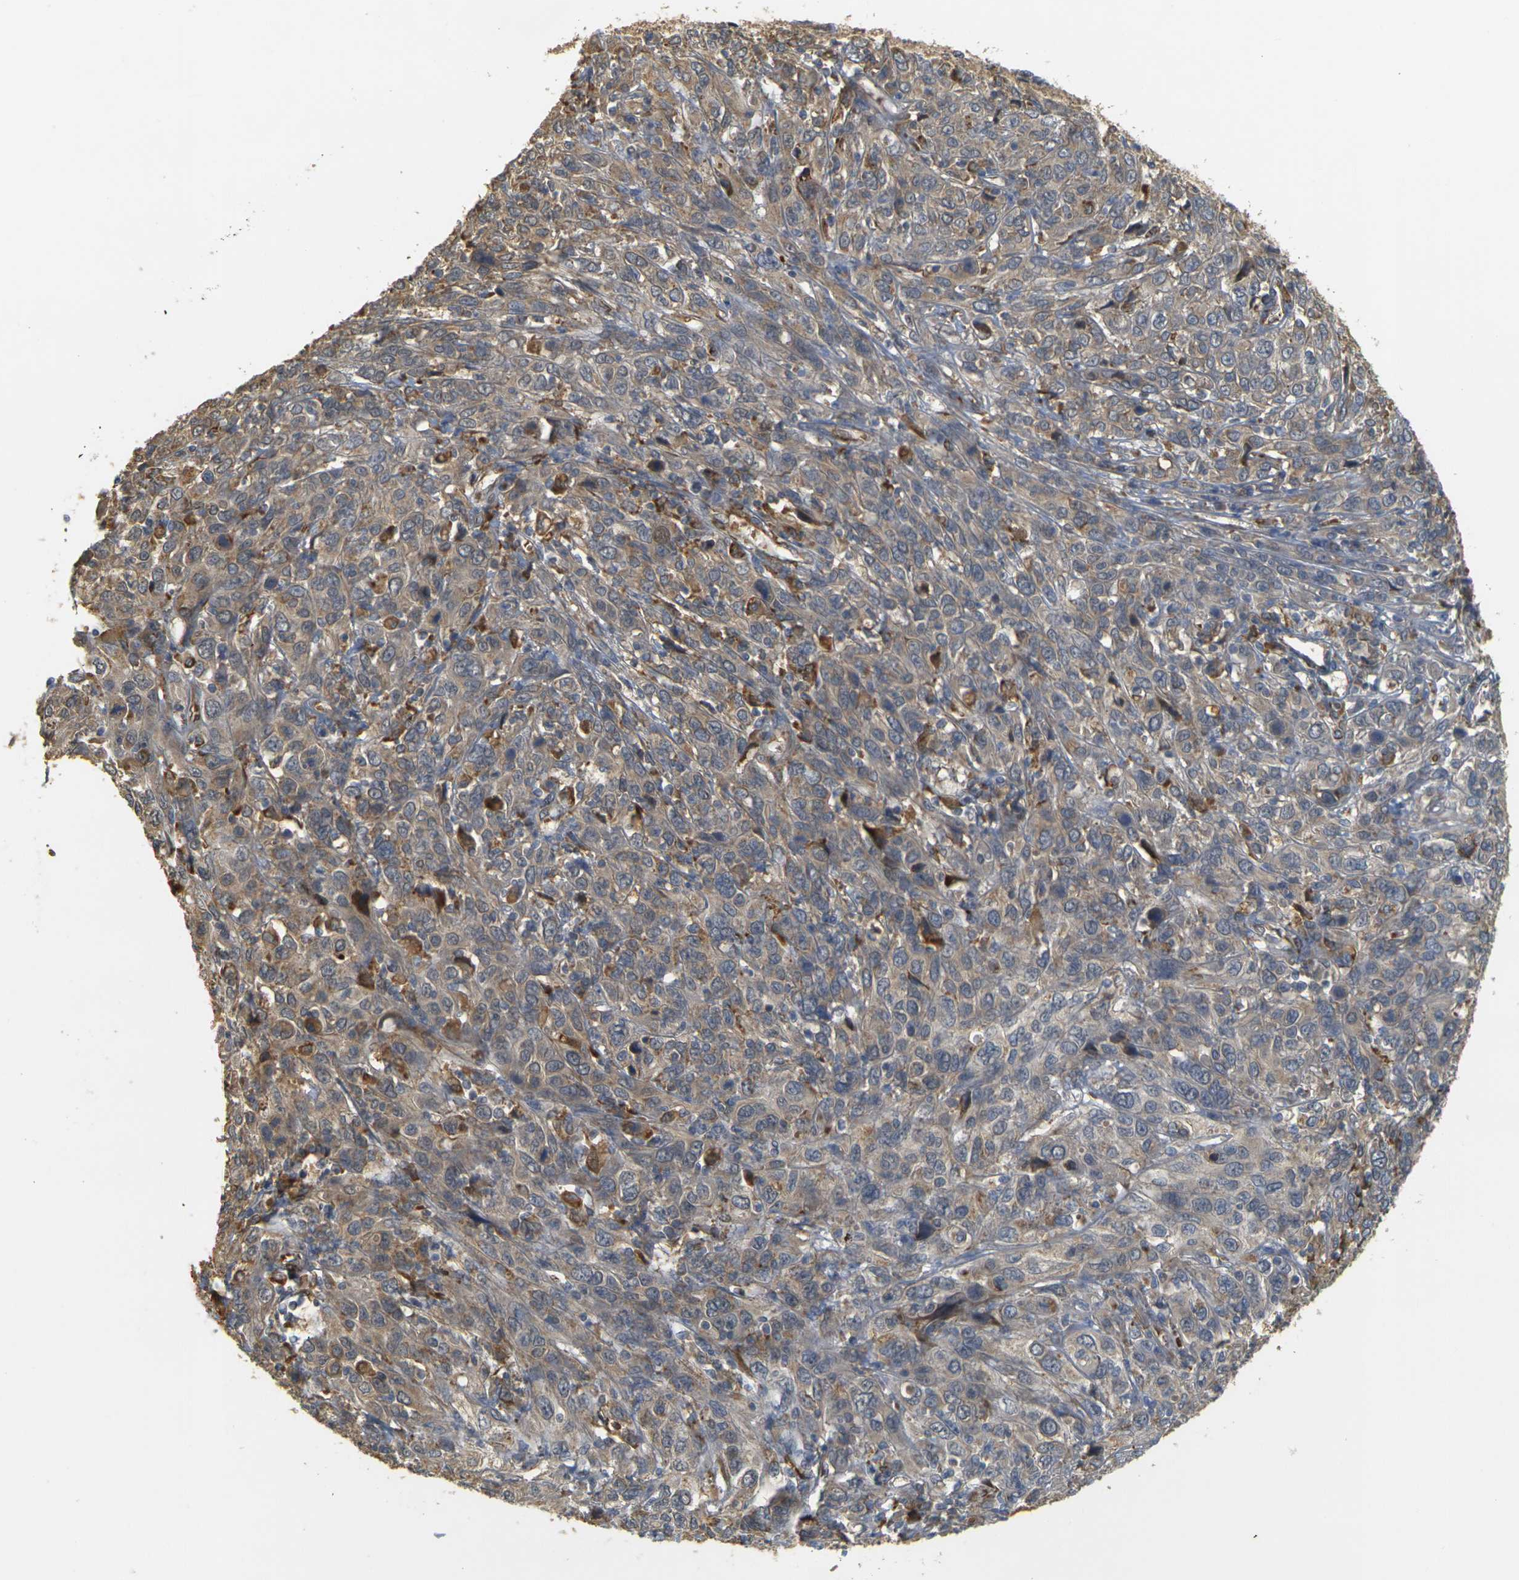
{"staining": {"intensity": "weak", "quantity": "25%-75%", "location": "cytoplasmic/membranous"}, "tissue": "cervical cancer", "cell_type": "Tumor cells", "image_type": "cancer", "snomed": [{"axis": "morphology", "description": "Squamous cell carcinoma, NOS"}, {"axis": "topography", "description": "Cervix"}], "caption": "There is low levels of weak cytoplasmic/membranous staining in tumor cells of squamous cell carcinoma (cervical), as demonstrated by immunohistochemical staining (brown color).", "gene": "MEGF9", "patient": {"sex": "female", "age": 46}}